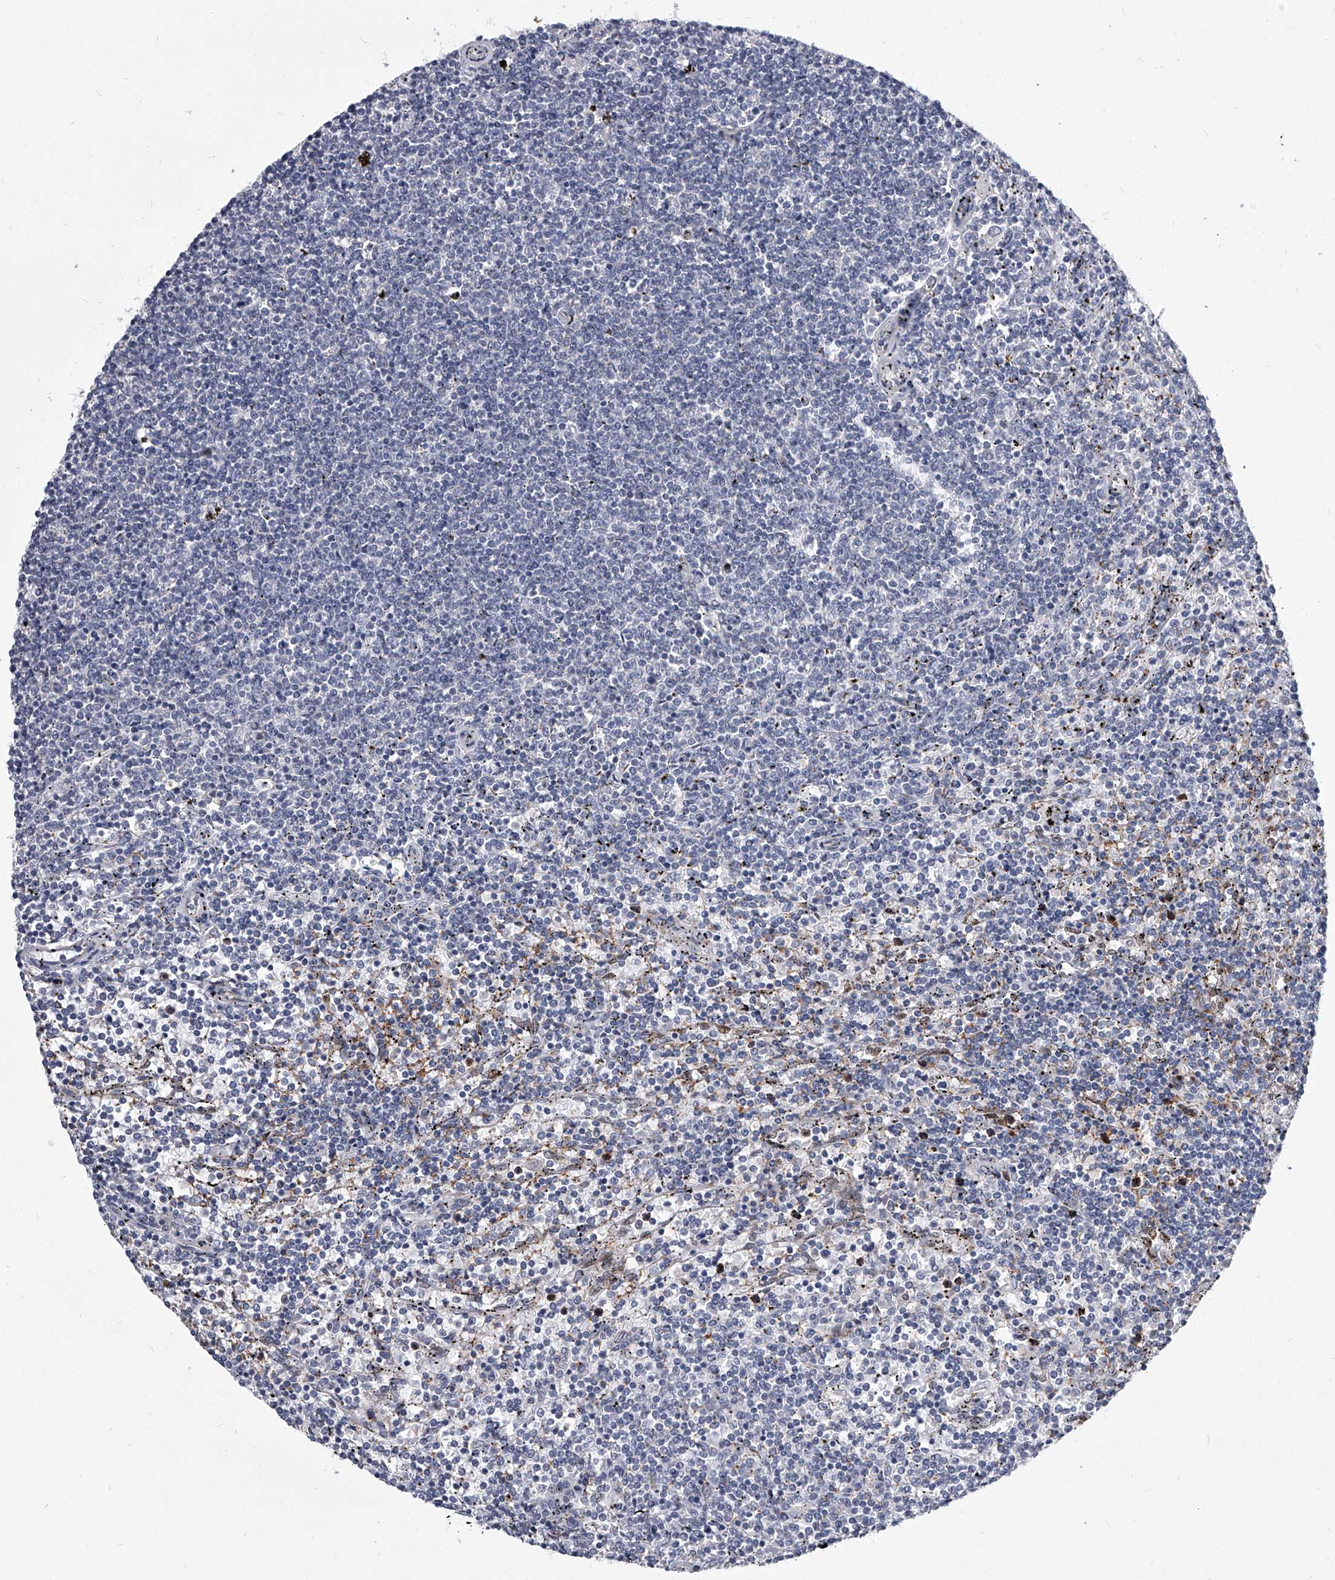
{"staining": {"intensity": "negative", "quantity": "none", "location": "none"}, "tissue": "lymphoma", "cell_type": "Tumor cells", "image_type": "cancer", "snomed": [{"axis": "morphology", "description": "Malignant lymphoma, non-Hodgkin's type, Low grade"}, {"axis": "topography", "description": "Spleen"}], "caption": "A high-resolution histopathology image shows immunohistochemistry staining of low-grade malignant lymphoma, non-Hodgkin's type, which exhibits no significant expression in tumor cells.", "gene": "EVA1C", "patient": {"sex": "female", "age": 50}}